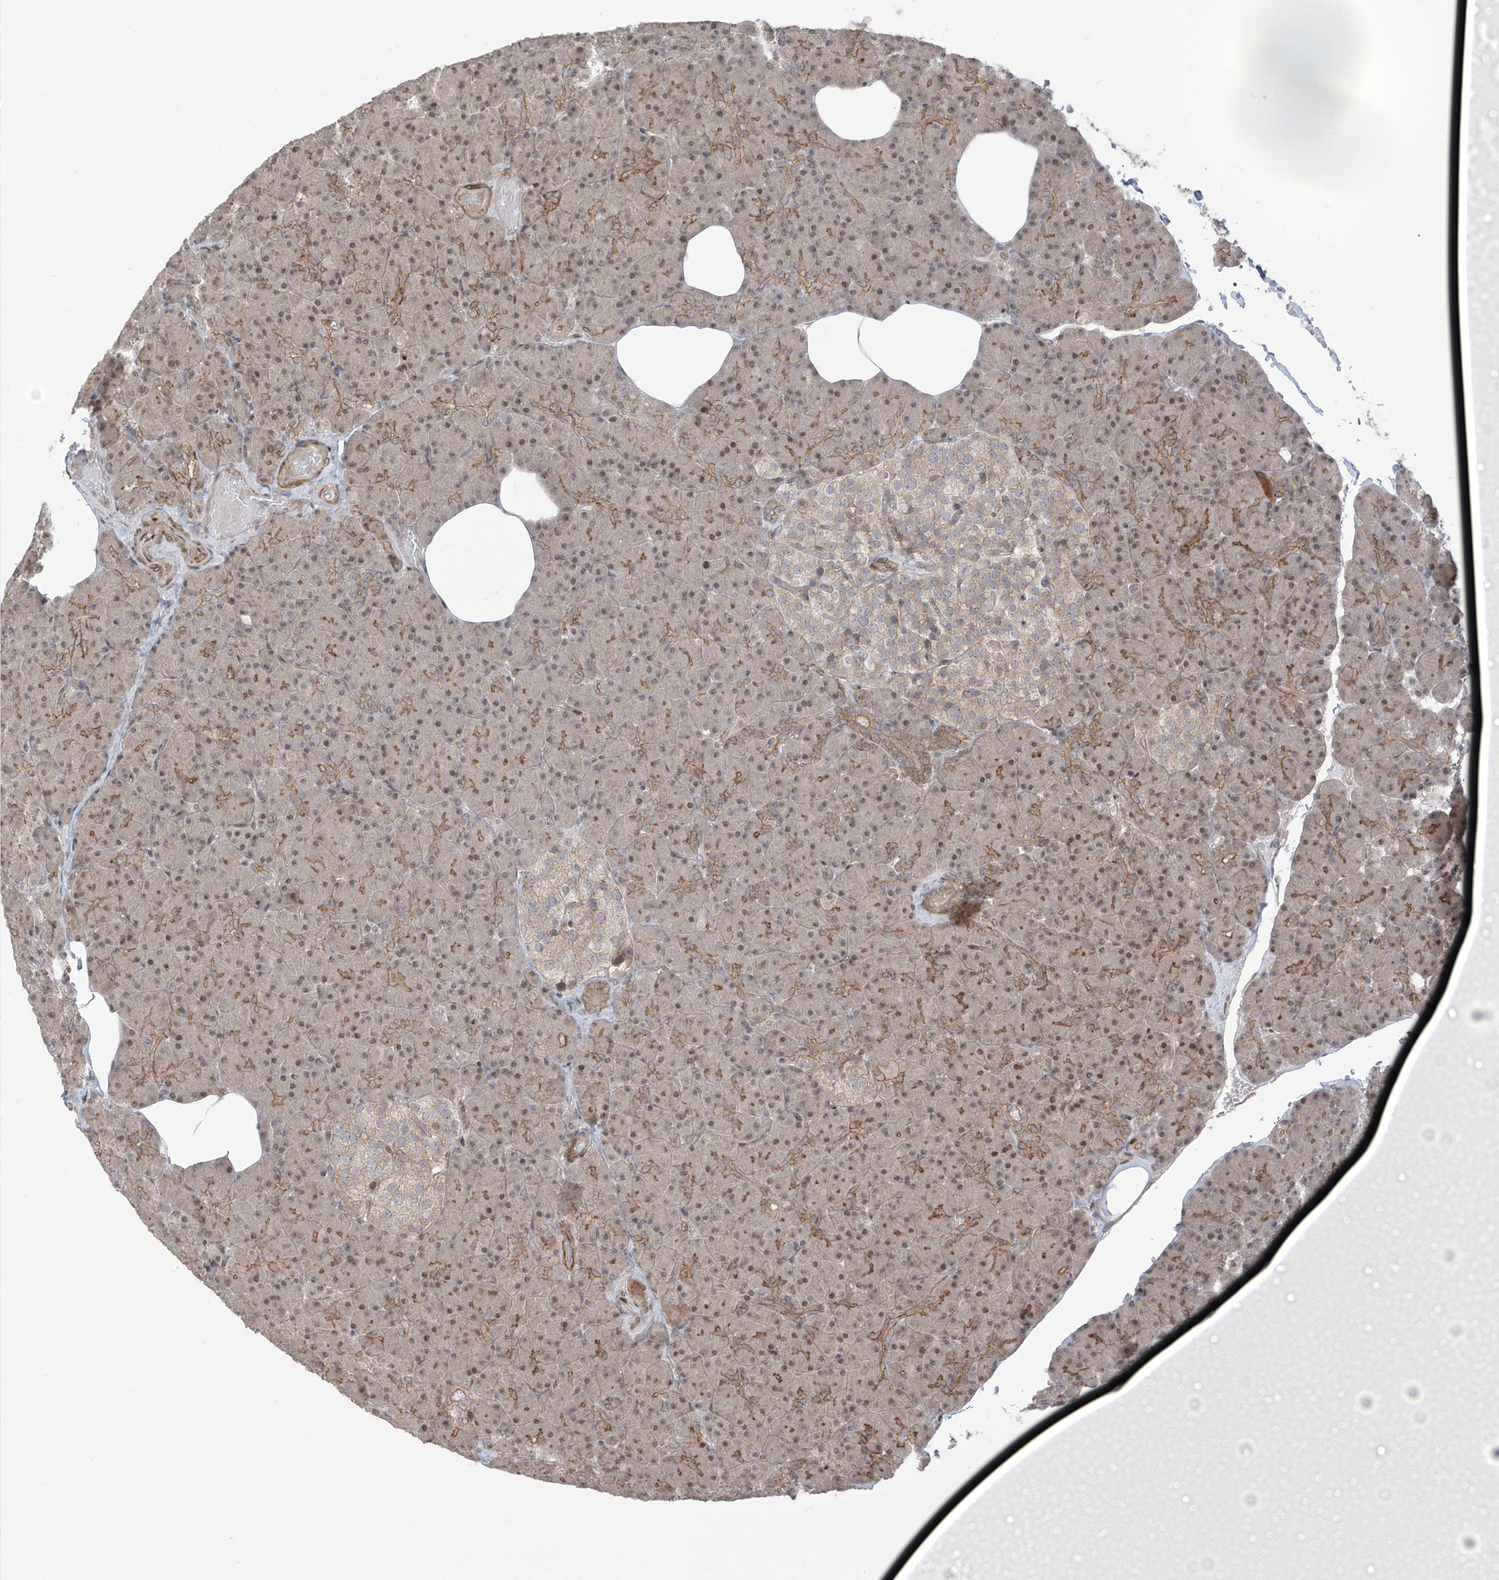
{"staining": {"intensity": "moderate", "quantity": ">75%", "location": "cytoplasmic/membranous,nuclear"}, "tissue": "pancreas", "cell_type": "Exocrine glandular cells", "image_type": "normal", "snomed": [{"axis": "morphology", "description": "Normal tissue, NOS"}, {"axis": "topography", "description": "Pancreas"}], "caption": "This histopathology image demonstrates normal pancreas stained with immunohistochemistry (IHC) to label a protein in brown. The cytoplasmic/membranous,nuclear of exocrine glandular cells show moderate positivity for the protein. Nuclei are counter-stained blue.", "gene": "LRRC74A", "patient": {"sex": "female", "age": 43}}